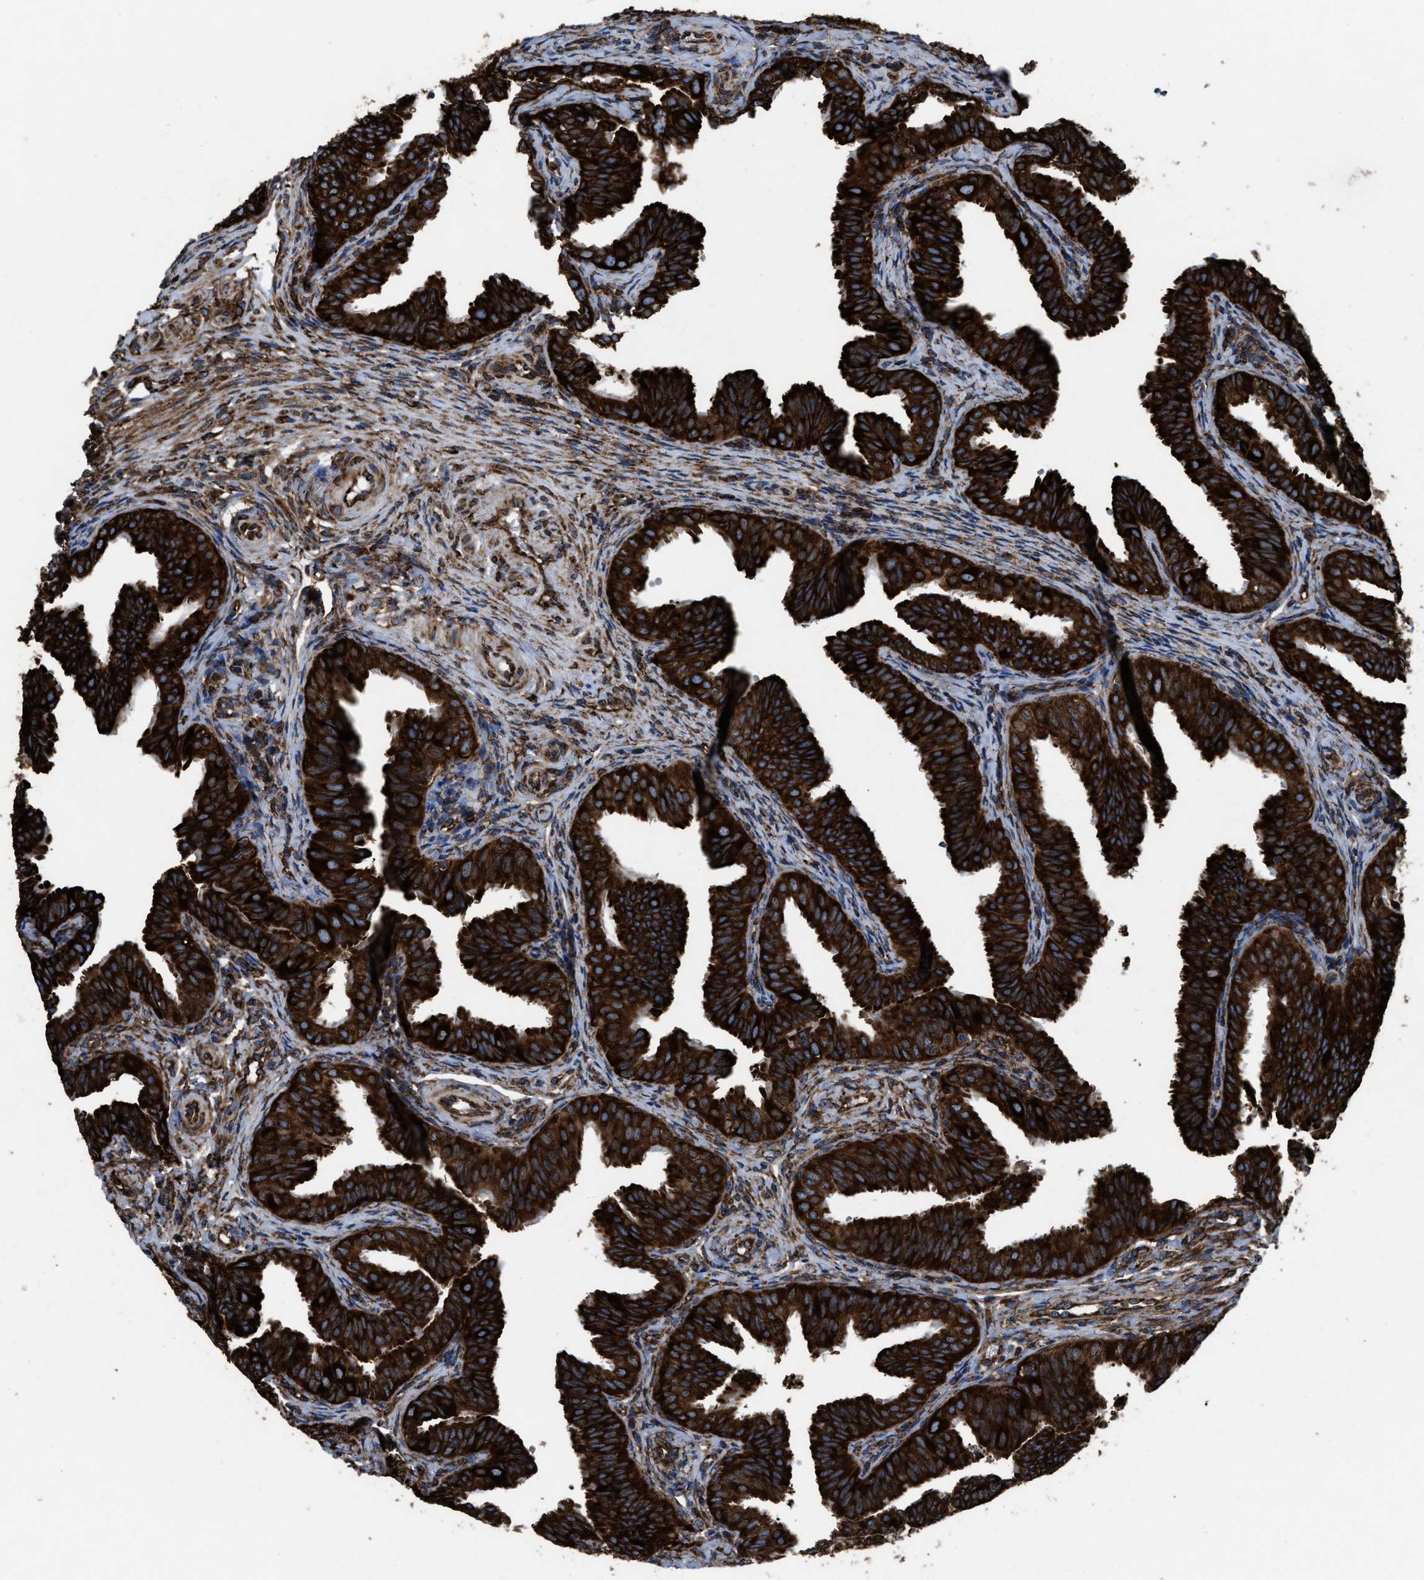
{"staining": {"intensity": "strong", "quantity": ">75%", "location": "cytoplasmic/membranous"}, "tissue": "fallopian tube", "cell_type": "Glandular cells", "image_type": "normal", "snomed": [{"axis": "morphology", "description": "Normal tissue, NOS"}, {"axis": "topography", "description": "Fallopian tube"}], "caption": "A photomicrograph of fallopian tube stained for a protein shows strong cytoplasmic/membranous brown staining in glandular cells.", "gene": "CAPRIN1", "patient": {"sex": "female", "age": 35}}